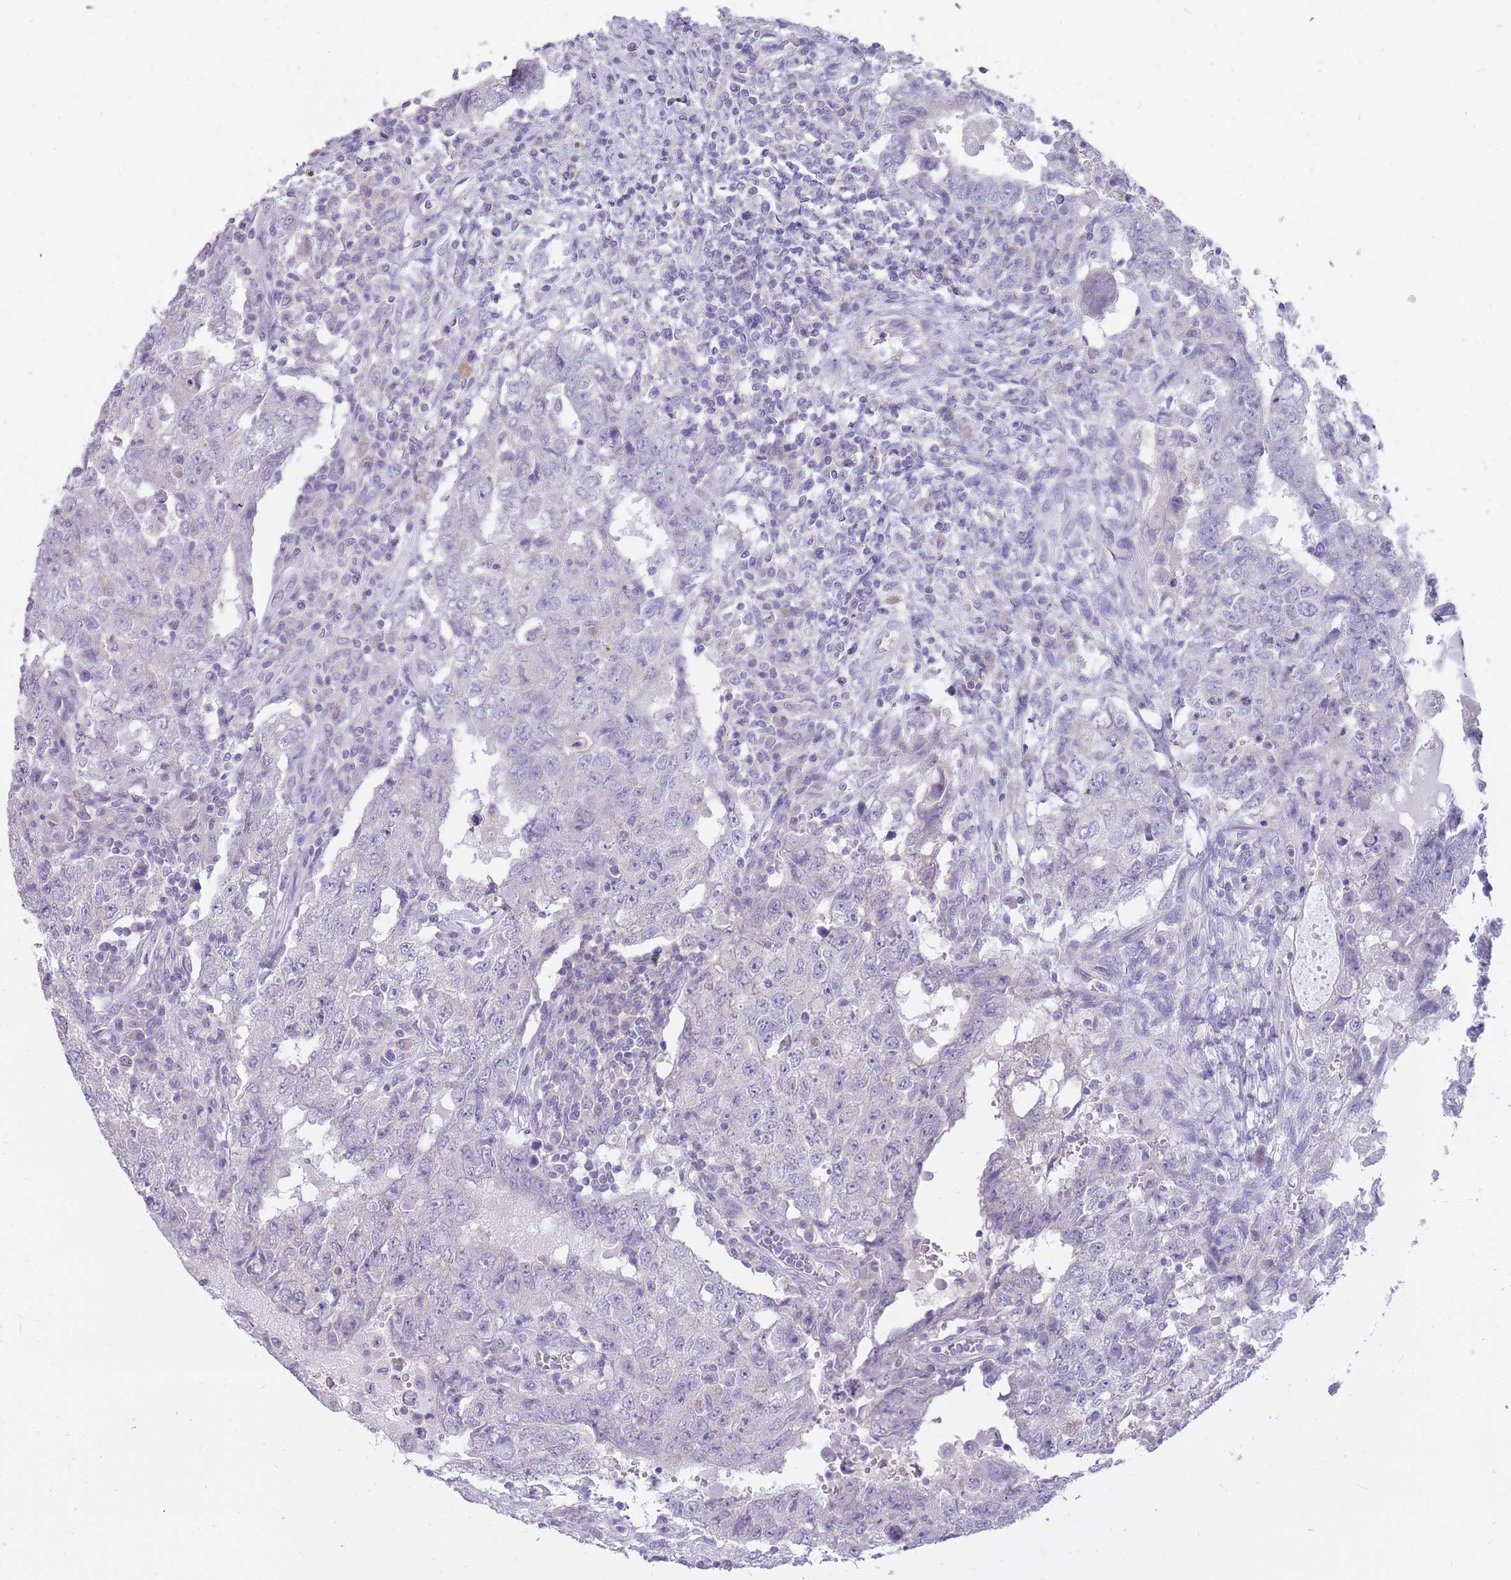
{"staining": {"intensity": "strong", "quantity": "<25%", "location": "cytoplasmic/membranous"}, "tissue": "testis cancer", "cell_type": "Tumor cells", "image_type": "cancer", "snomed": [{"axis": "morphology", "description": "Carcinoma, Embryonal, NOS"}, {"axis": "topography", "description": "Testis"}], "caption": "This histopathology image displays IHC staining of testis cancer, with medium strong cytoplasmic/membranous expression in about <25% of tumor cells.", "gene": "RNF170", "patient": {"sex": "male", "age": 26}}